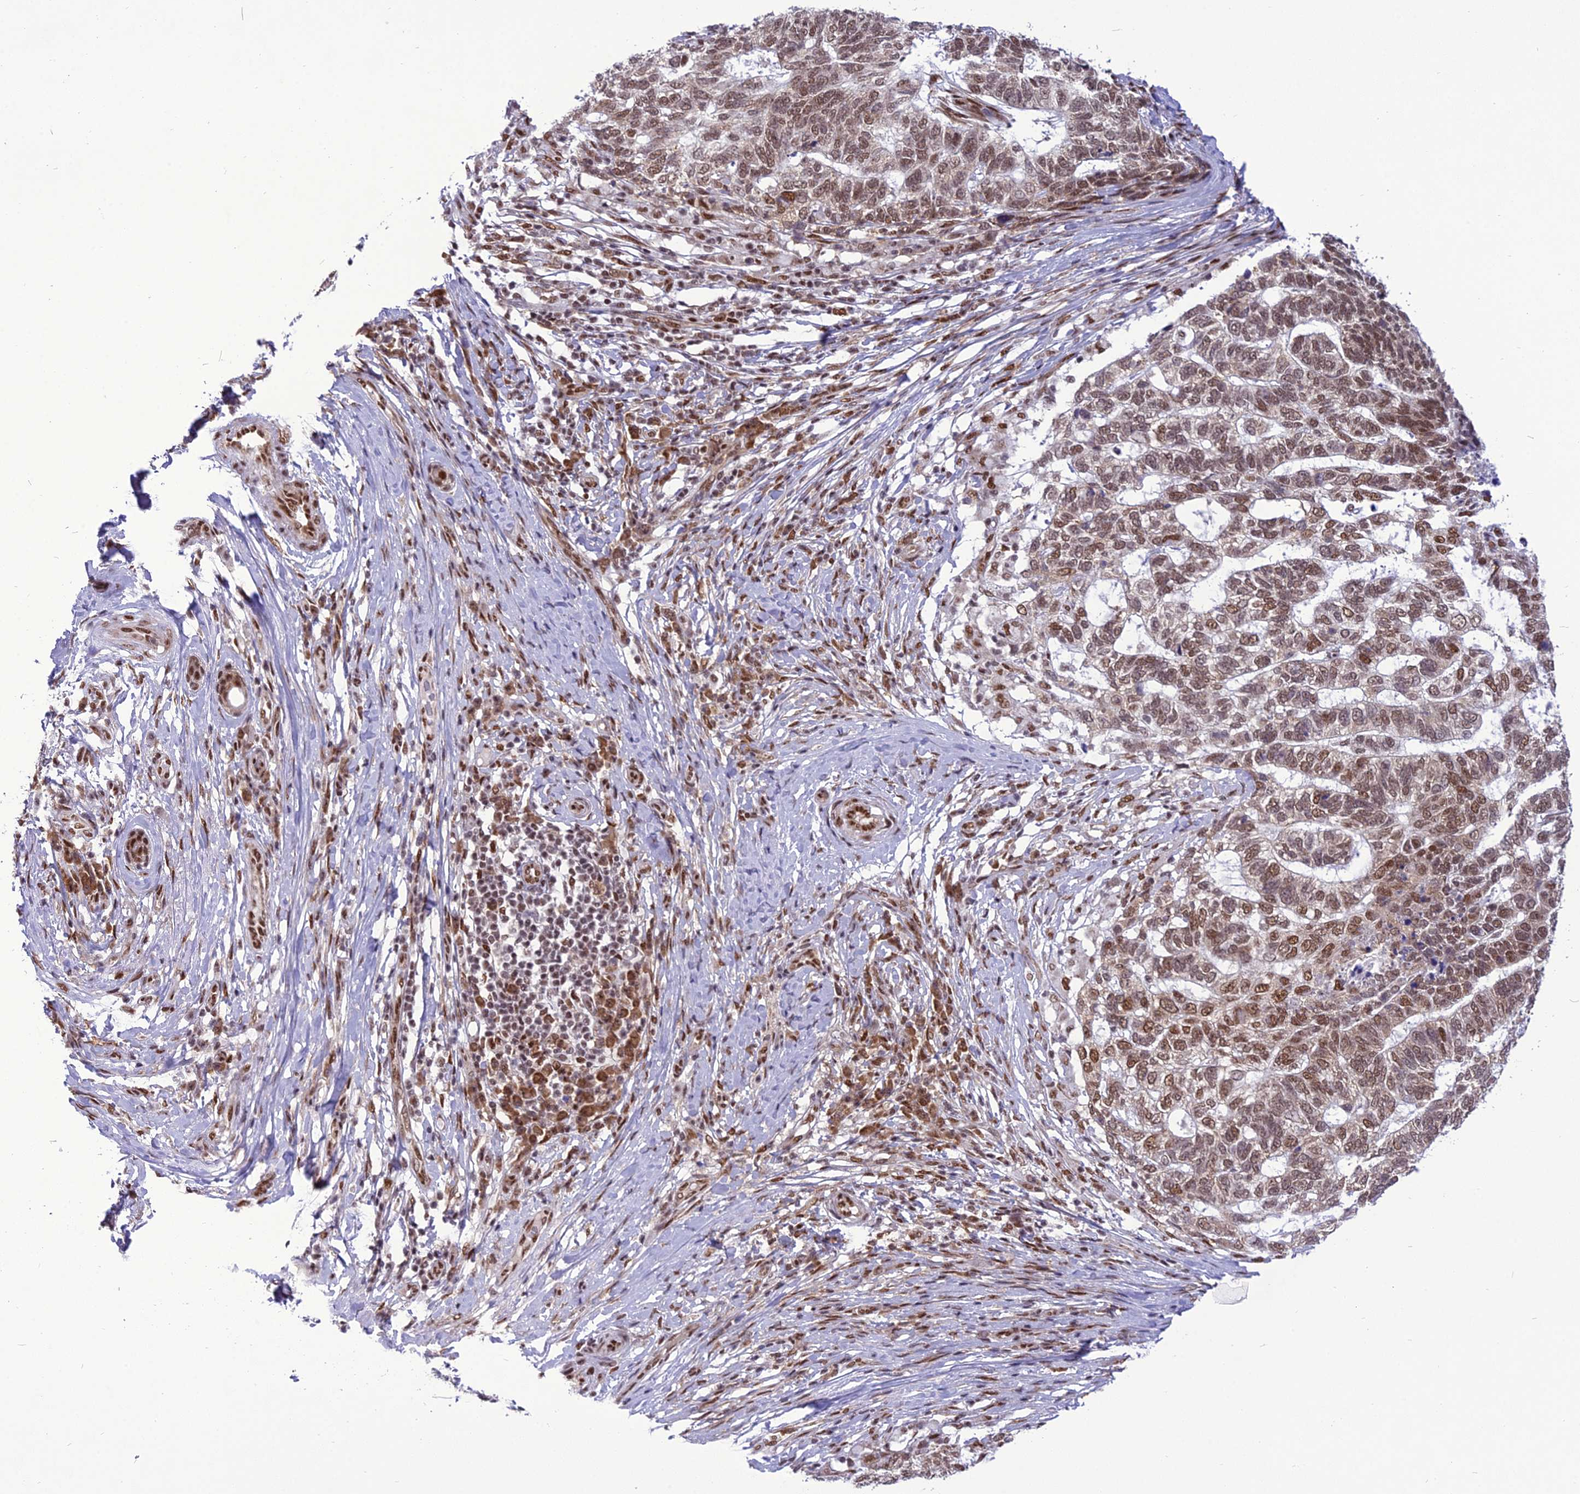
{"staining": {"intensity": "moderate", "quantity": "25%-75%", "location": "nuclear"}, "tissue": "skin cancer", "cell_type": "Tumor cells", "image_type": "cancer", "snomed": [{"axis": "morphology", "description": "Basal cell carcinoma"}, {"axis": "topography", "description": "Skin"}], "caption": "Immunohistochemical staining of skin cancer shows moderate nuclear protein expression in approximately 25%-75% of tumor cells.", "gene": "DDX1", "patient": {"sex": "female", "age": 65}}